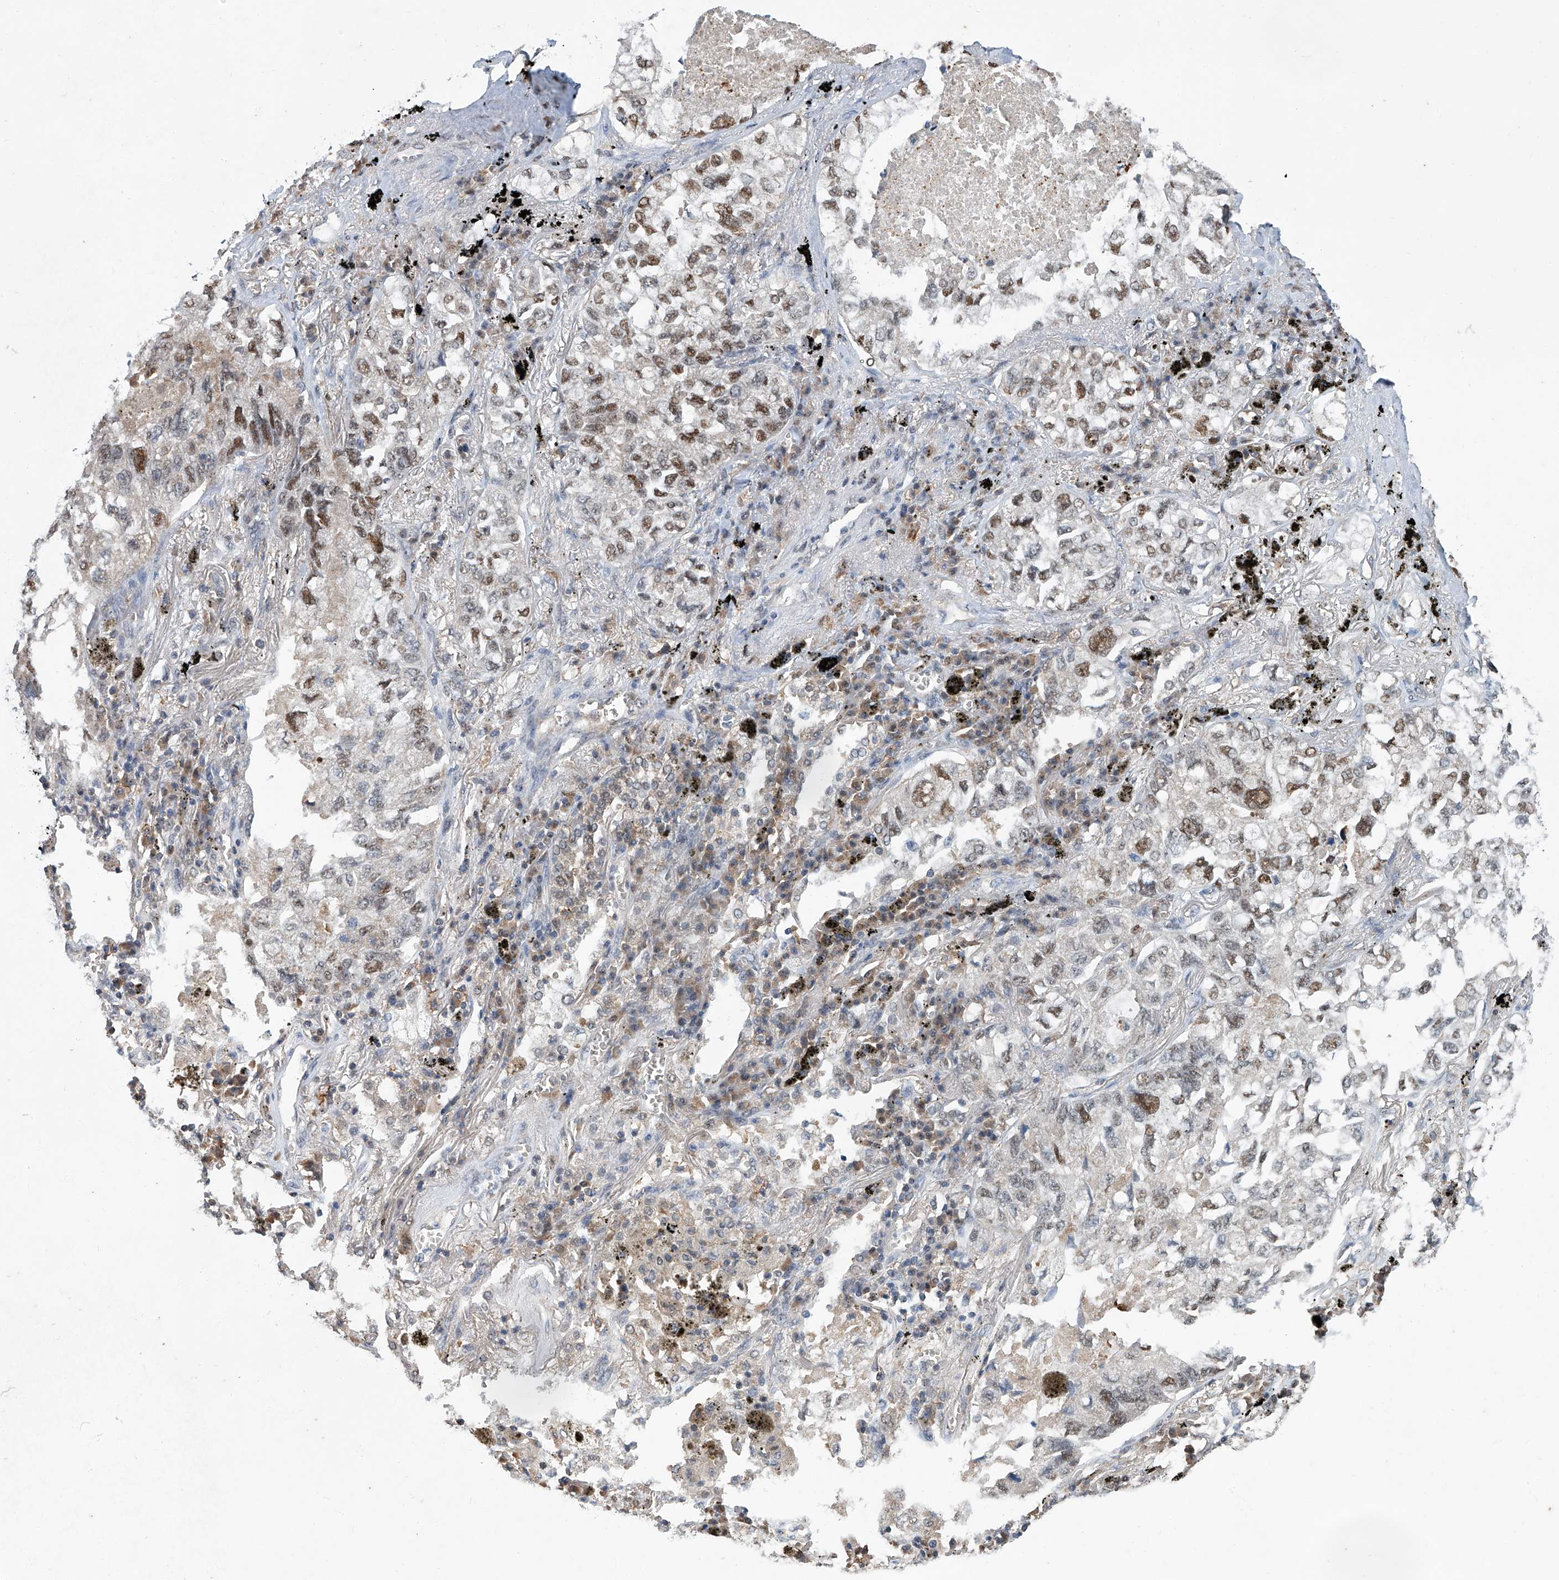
{"staining": {"intensity": "moderate", "quantity": "25%-75%", "location": "nuclear"}, "tissue": "lung cancer", "cell_type": "Tumor cells", "image_type": "cancer", "snomed": [{"axis": "morphology", "description": "Adenocarcinoma, NOS"}, {"axis": "topography", "description": "Lung"}], "caption": "High-magnification brightfield microscopy of adenocarcinoma (lung) stained with DAB (brown) and counterstained with hematoxylin (blue). tumor cells exhibit moderate nuclear positivity is seen in about25%-75% of cells. The protein of interest is shown in brown color, while the nuclei are stained blue.", "gene": "CLK1", "patient": {"sex": "male", "age": 65}}